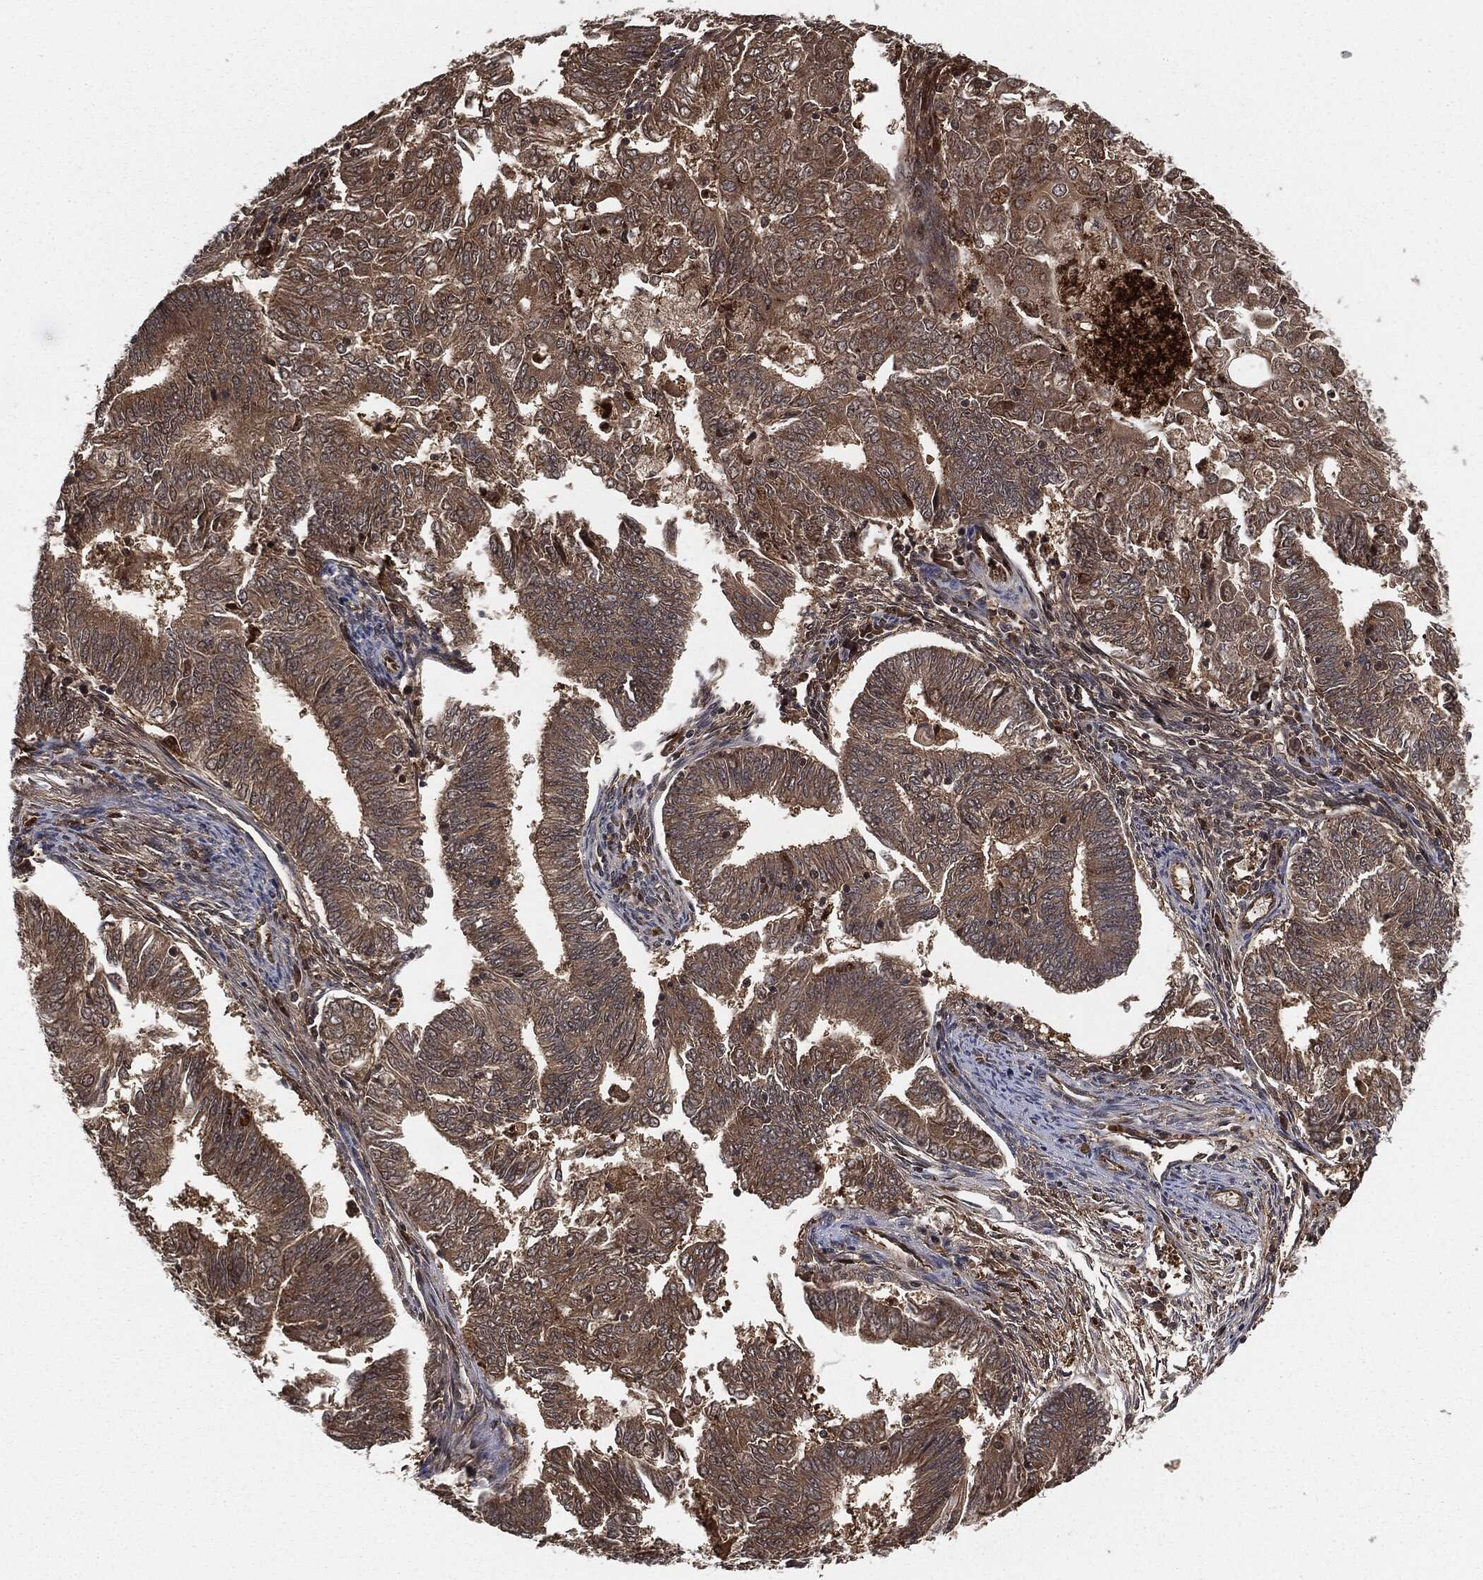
{"staining": {"intensity": "moderate", "quantity": ">75%", "location": "cytoplasmic/membranous"}, "tissue": "endometrial cancer", "cell_type": "Tumor cells", "image_type": "cancer", "snomed": [{"axis": "morphology", "description": "Adenocarcinoma, NOS"}, {"axis": "topography", "description": "Endometrium"}], "caption": "Brown immunohistochemical staining in human endometrial cancer (adenocarcinoma) exhibits moderate cytoplasmic/membranous staining in about >75% of tumor cells. (DAB (3,3'-diaminobenzidine) IHC, brown staining for protein, blue staining for nuclei).", "gene": "CAPRIN2", "patient": {"sex": "female", "age": 62}}